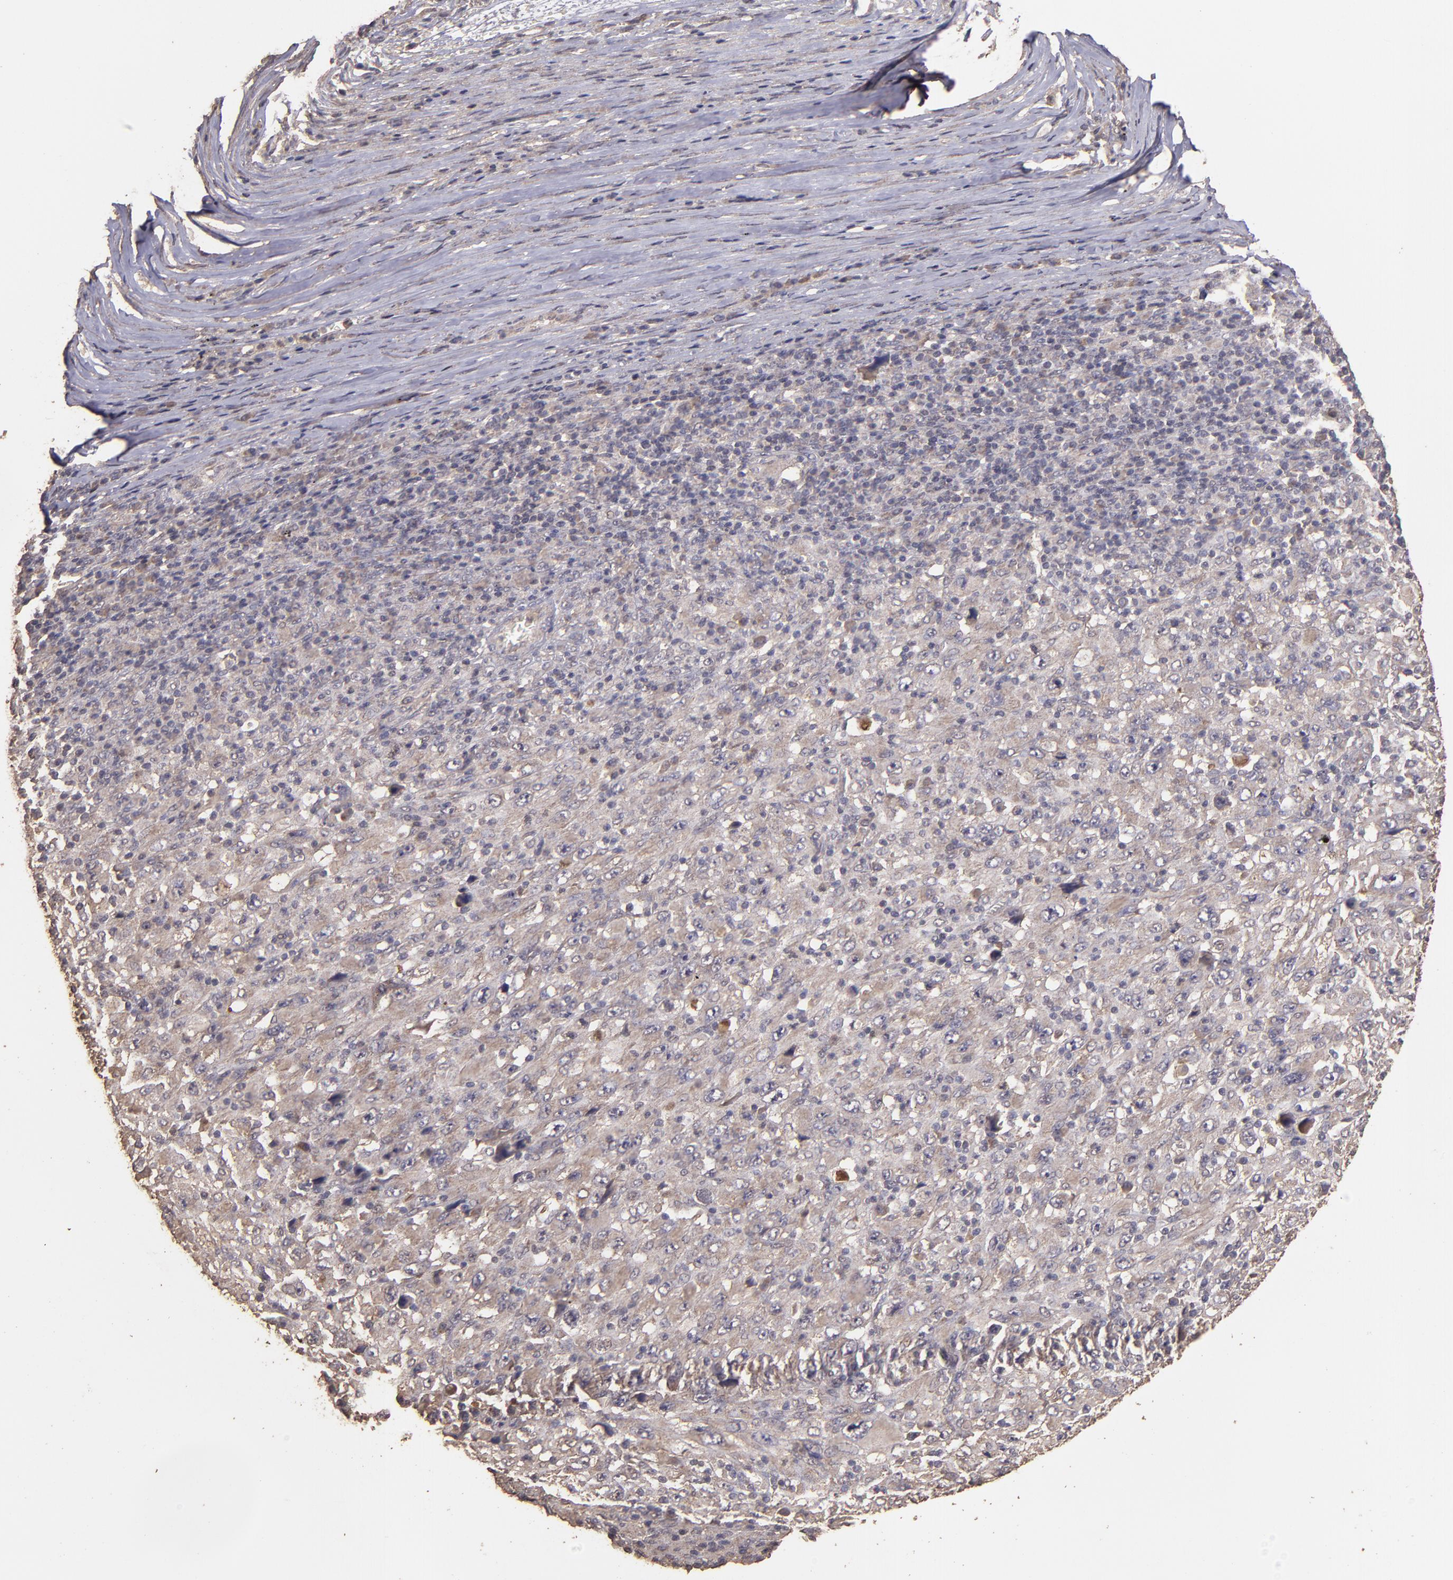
{"staining": {"intensity": "weak", "quantity": ">75%", "location": "cytoplasmic/membranous"}, "tissue": "melanoma", "cell_type": "Tumor cells", "image_type": "cancer", "snomed": [{"axis": "morphology", "description": "Malignant melanoma, Metastatic site"}, {"axis": "topography", "description": "Skin"}], "caption": "DAB immunohistochemical staining of malignant melanoma (metastatic site) shows weak cytoplasmic/membranous protein positivity in about >75% of tumor cells.", "gene": "HECTD1", "patient": {"sex": "female", "age": 56}}